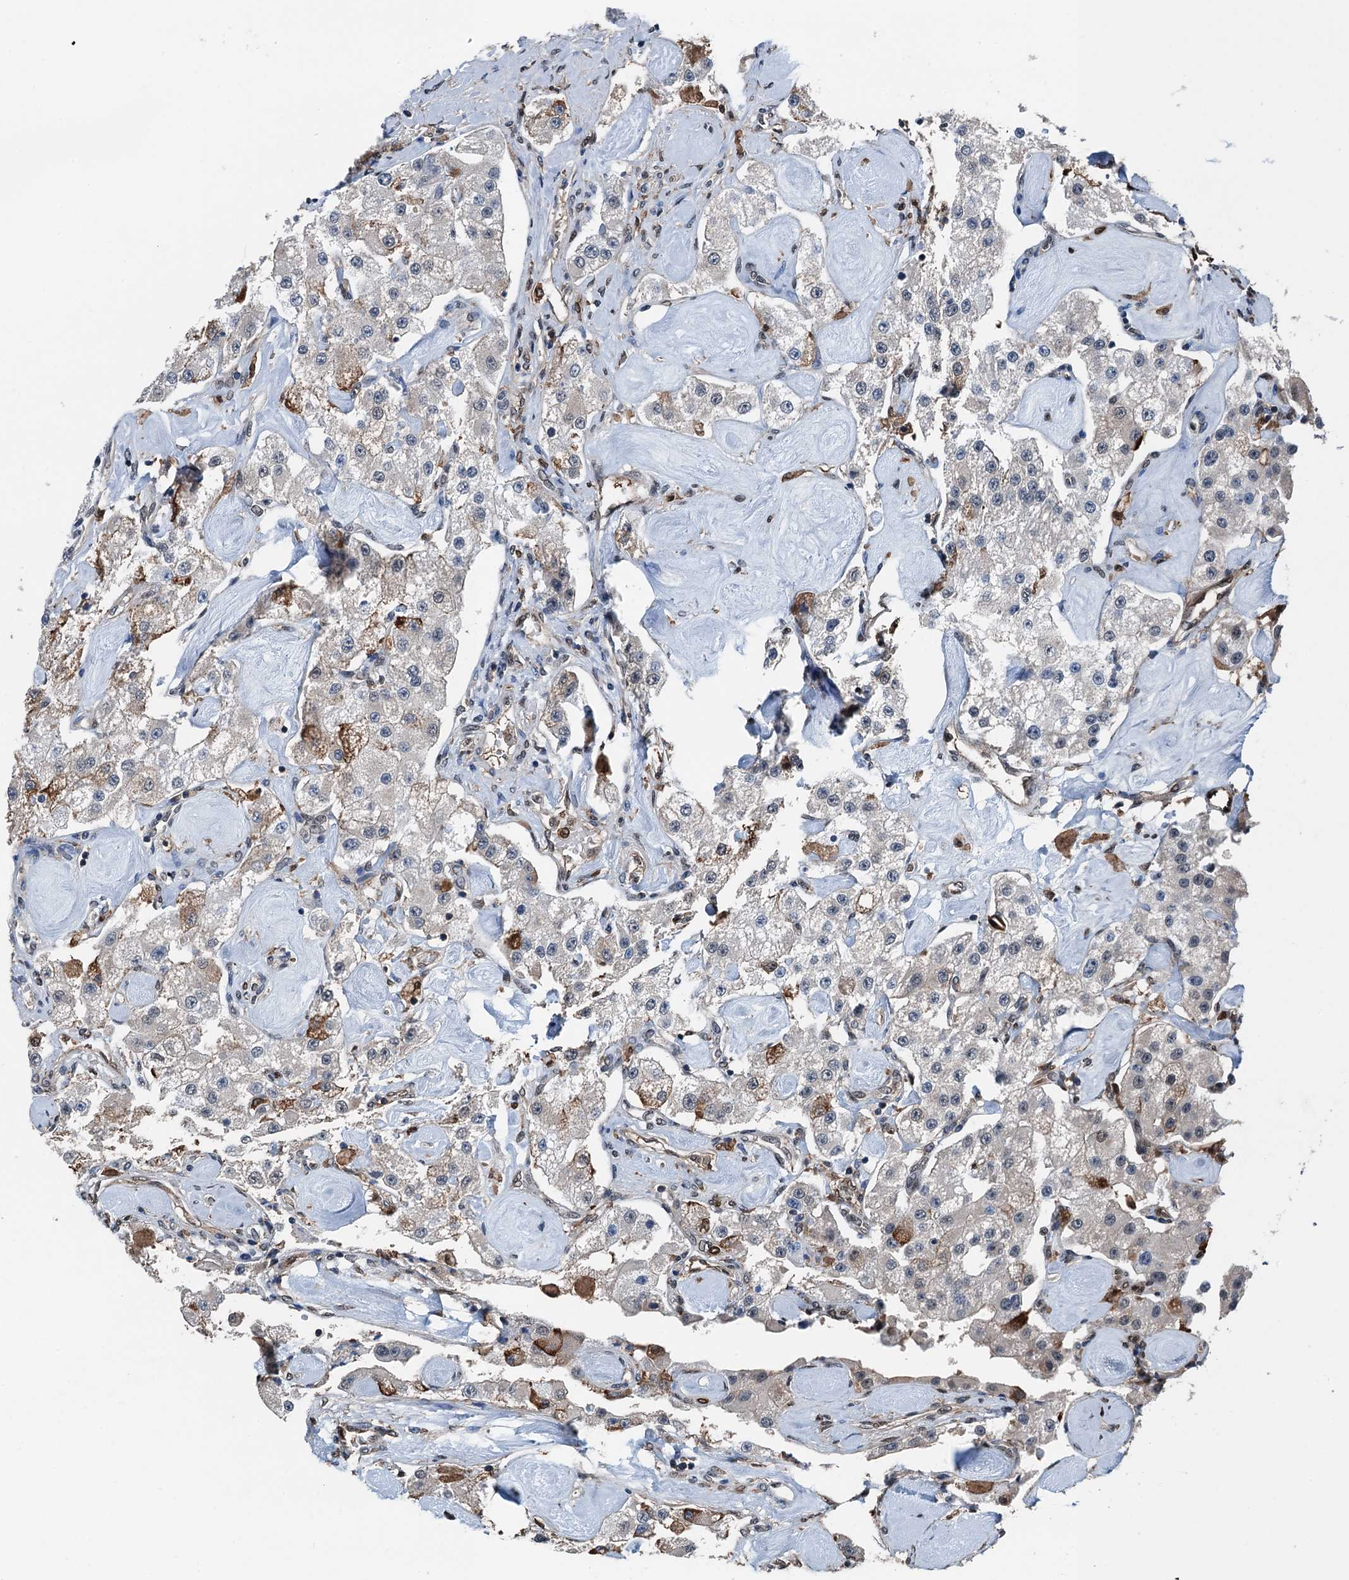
{"staining": {"intensity": "moderate", "quantity": "<25%", "location": "cytoplasmic/membranous"}, "tissue": "carcinoid", "cell_type": "Tumor cells", "image_type": "cancer", "snomed": [{"axis": "morphology", "description": "Carcinoid, malignant, NOS"}, {"axis": "topography", "description": "Pancreas"}], "caption": "DAB immunohistochemical staining of malignant carcinoid exhibits moderate cytoplasmic/membranous protein expression in about <25% of tumor cells.", "gene": "RNH1", "patient": {"sex": "male", "age": 41}}